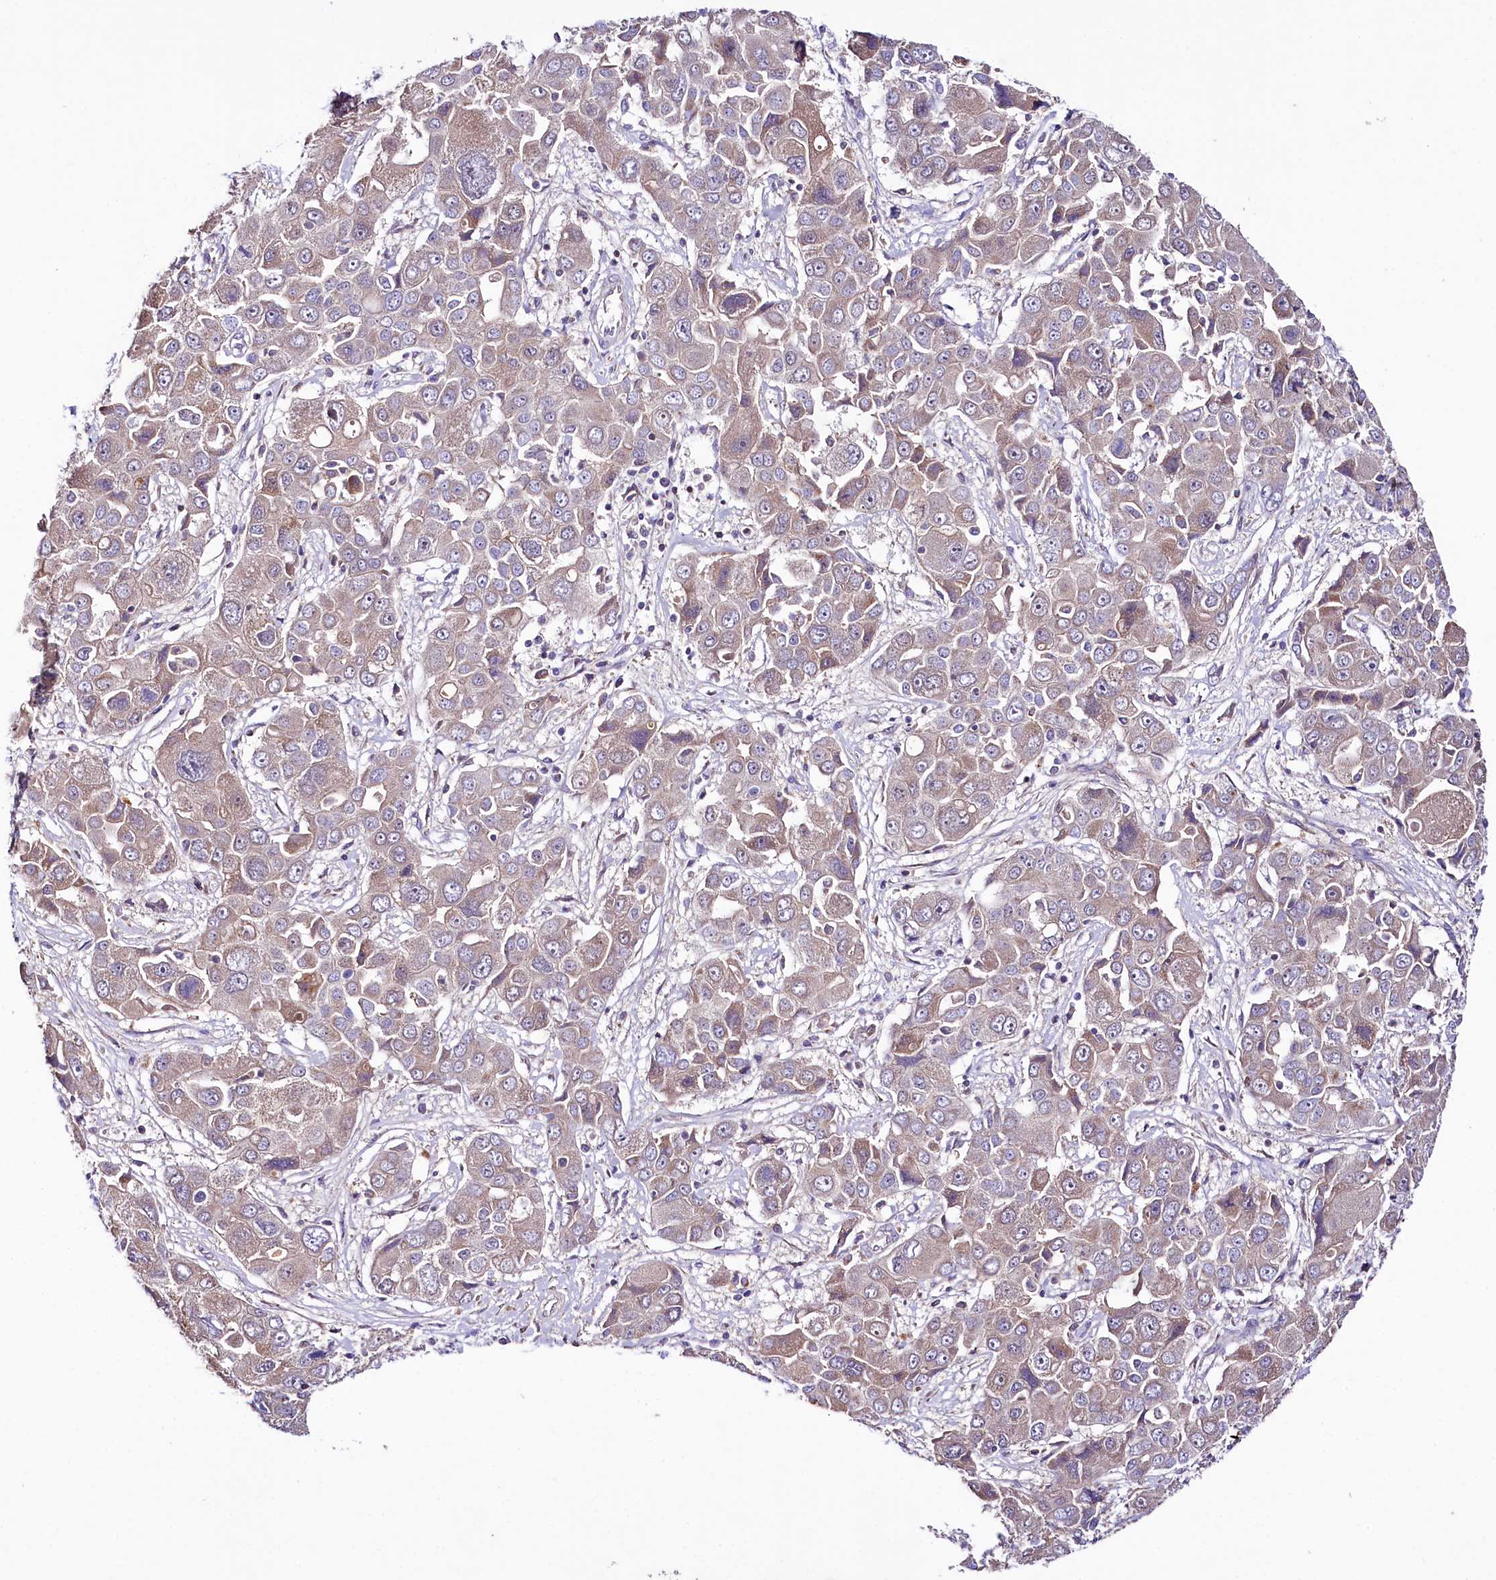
{"staining": {"intensity": "weak", "quantity": "<25%", "location": "cytoplasmic/membranous"}, "tissue": "liver cancer", "cell_type": "Tumor cells", "image_type": "cancer", "snomed": [{"axis": "morphology", "description": "Cholangiocarcinoma"}, {"axis": "topography", "description": "Liver"}], "caption": "DAB immunohistochemical staining of liver cancer shows no significant staining in tumor cells.", "gene": "ZNF45", "patient": {"sex": "male", "age": 67}}